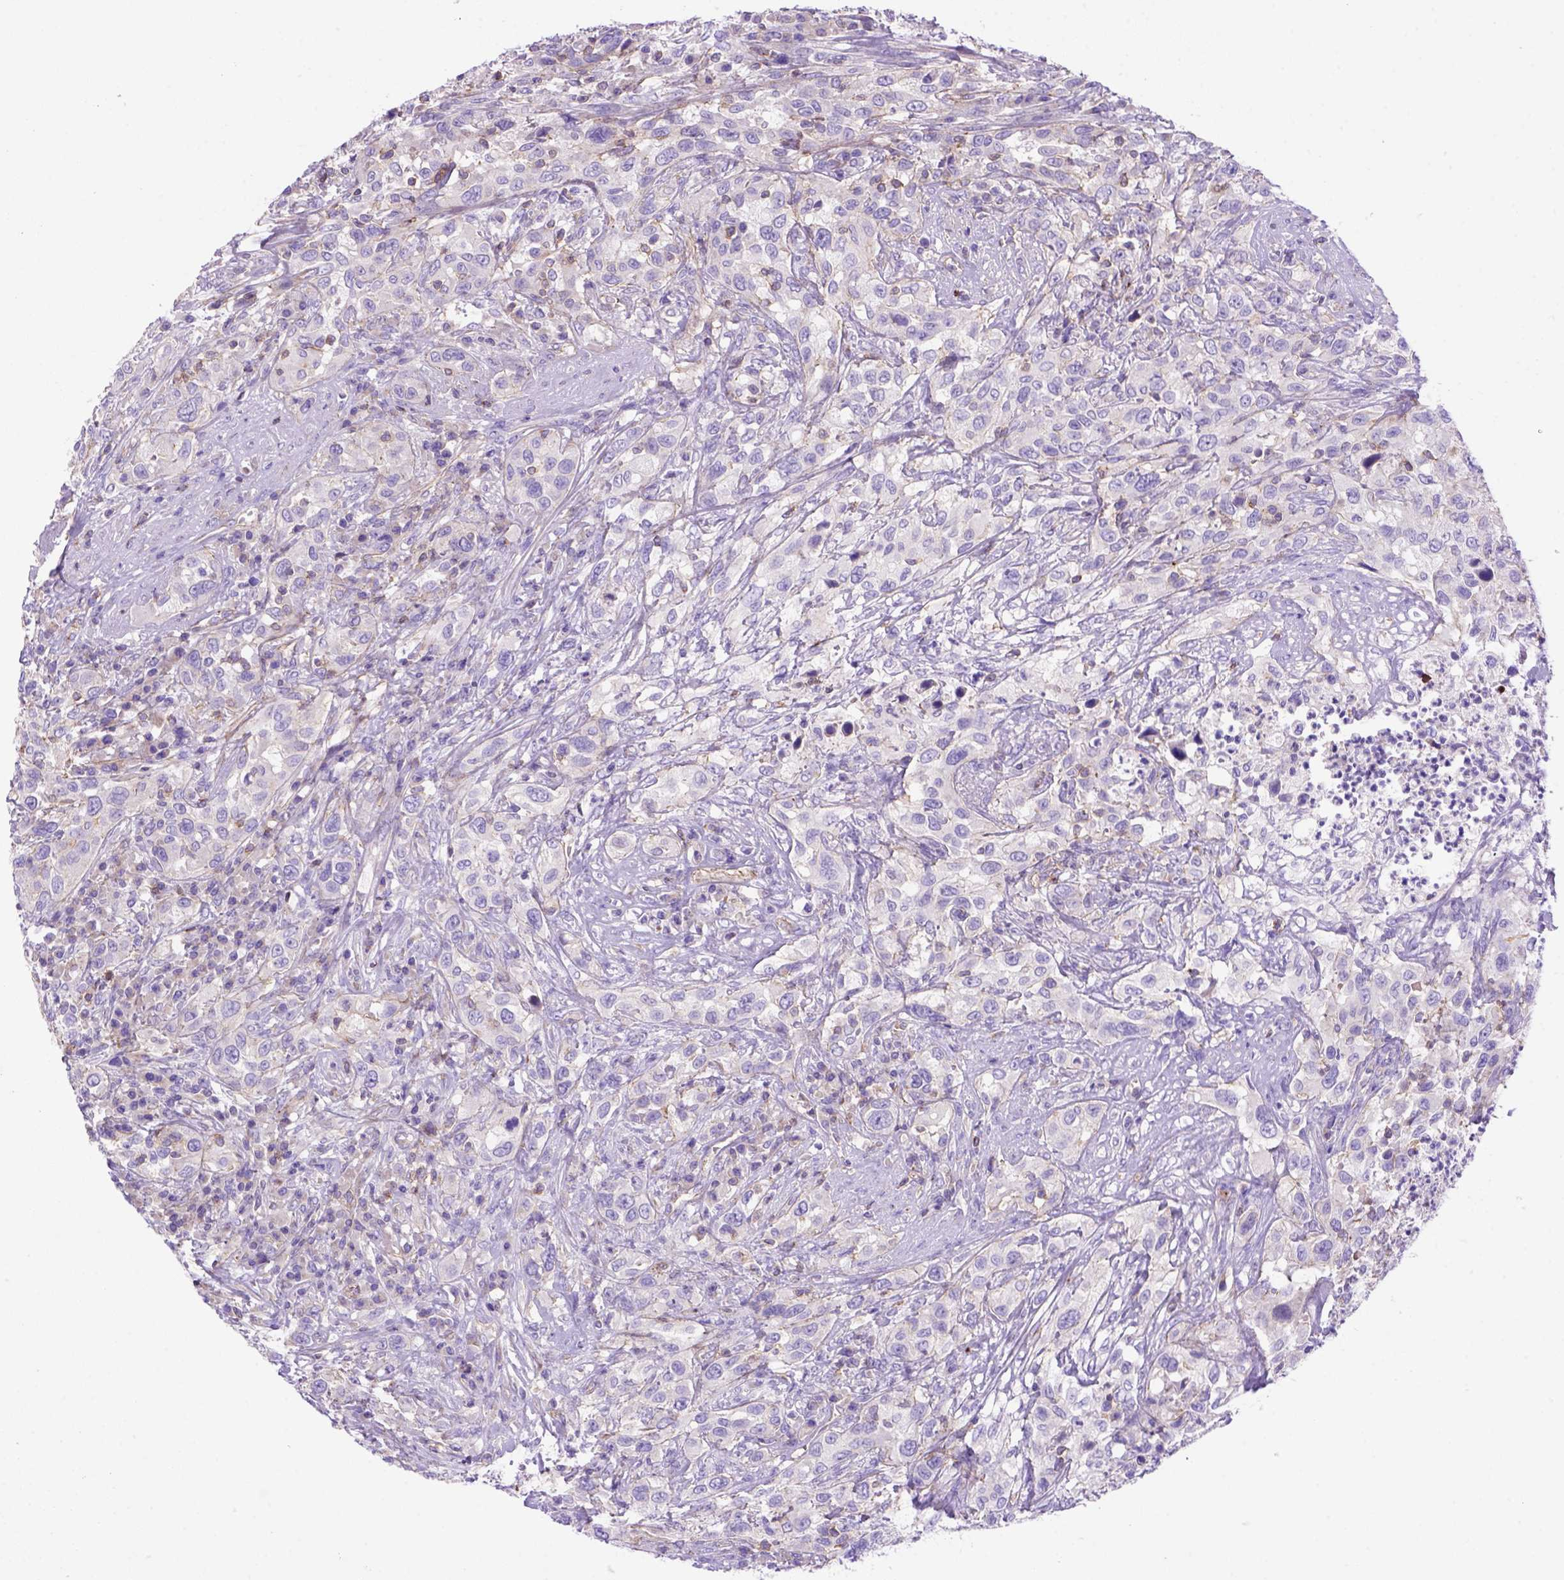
{"staining": {"intensity": "weak", "quantity": "<25%", "location": "cytoplasmic/membranous"}, "tissue": "urothelial cancer", "cell_type": "Tumor cells", "image_type": "cancer", "snomed": [{"axis": "morphology", "description": "Urothelial carcinoma, NOS"}, {"axis": "morphology", "description": "Urothelial carcinoma, High grade"}, {"axis": "topography", "description": "Urinary bladder"}], "caption": "Tumor cells show no significant positivity in urothelial cancer.", "gene": "PEX12", "patient": {"sex": "female", "age": 64}}